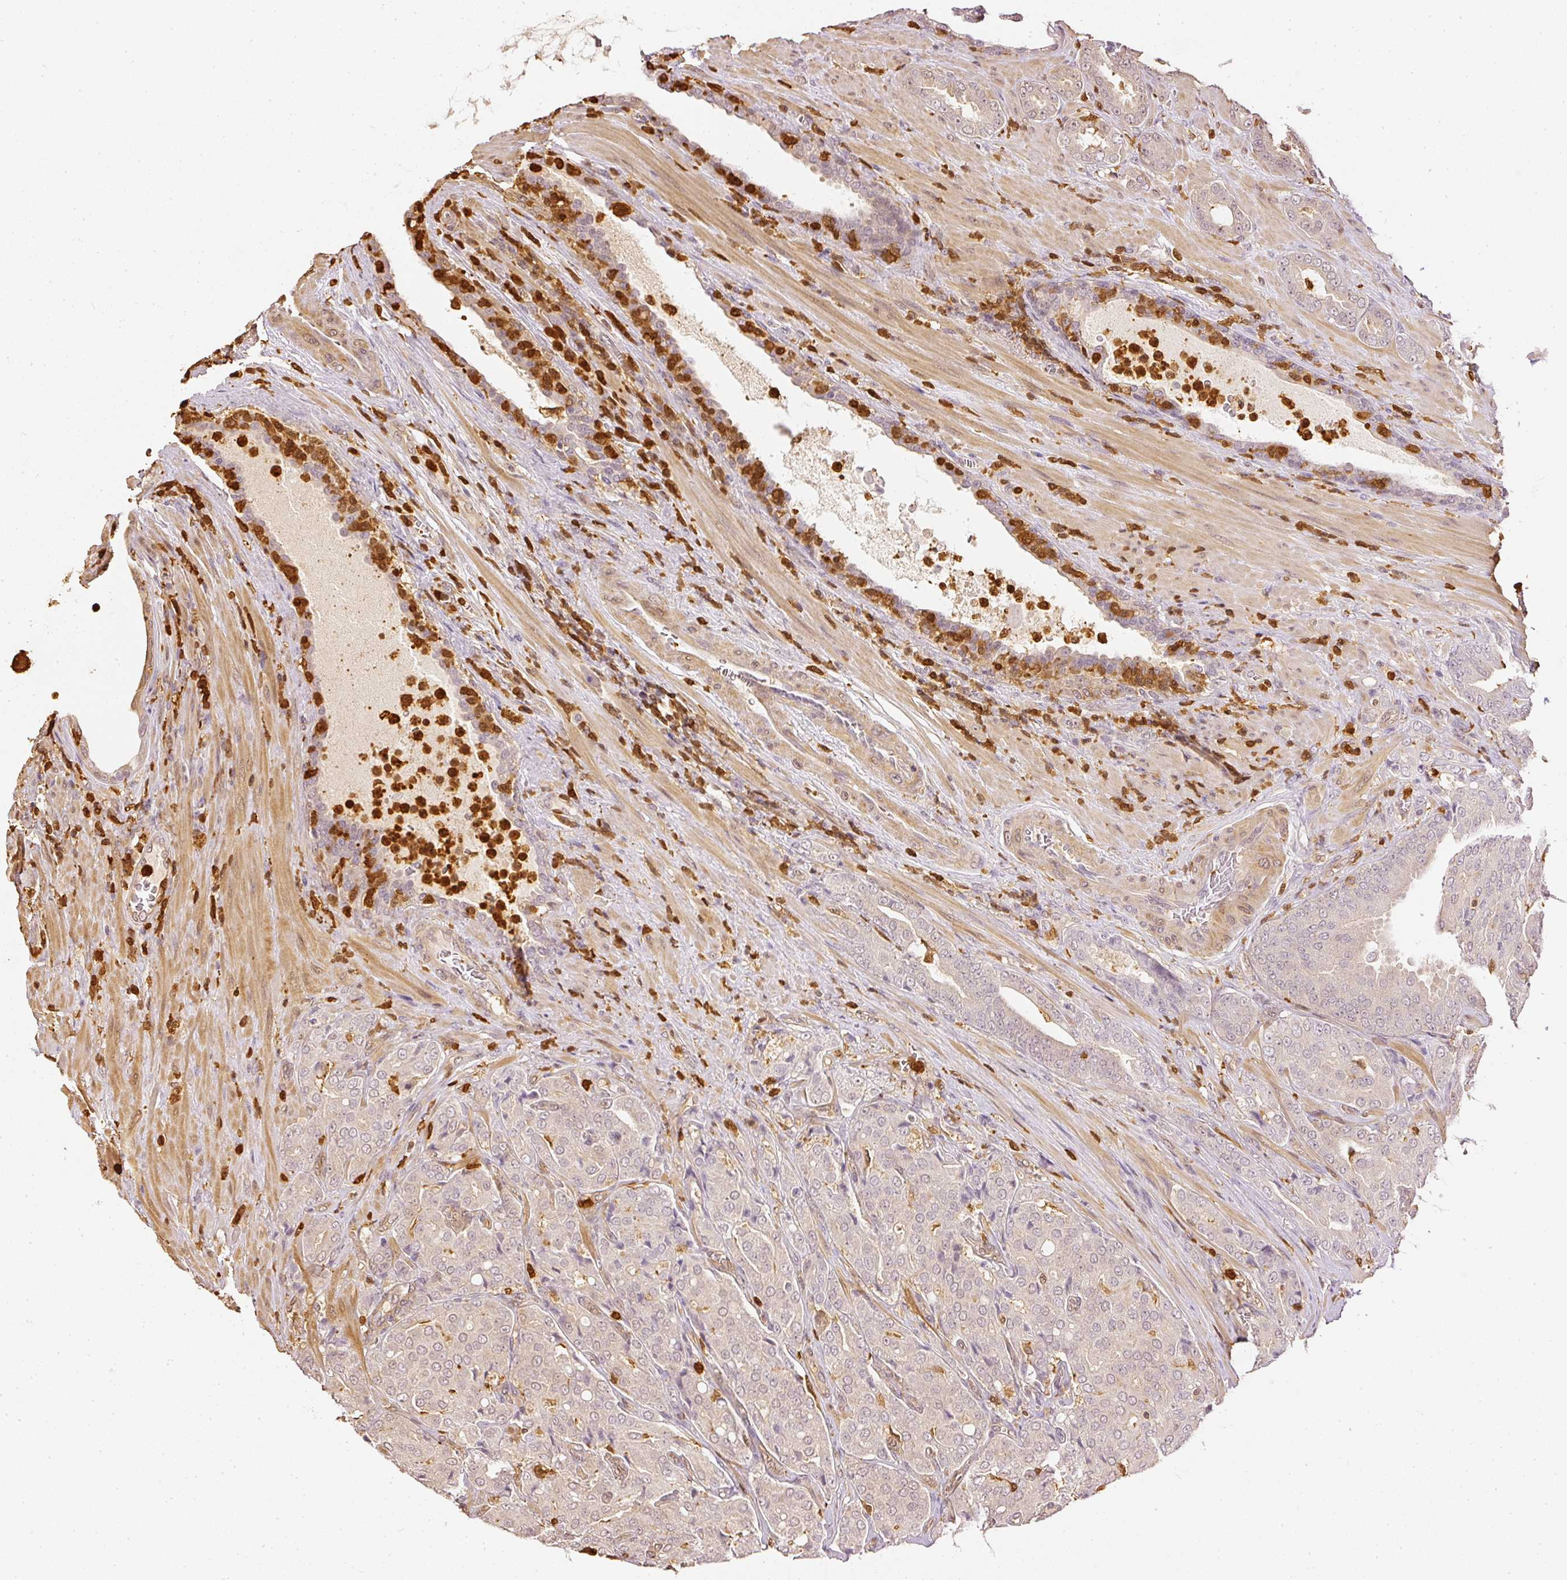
{"staining": {"intensity": "negative", "quantity": "none", "location": "none"}, "tissue": "prostate cancer", "cell_type": "Tumor cells", "image_type": "cancer", "snomed": [{"axis": "morphology", "description": "Adenocarcinoma, High grade"}, {"axis": "topography", "description": "Prostate"}], "caption": "This is a micrograph of immunohistochemistry staining of prostate cancer, which shows no positivity in tumor cells. The staining is performed using DAB brown chromogen with nuclei counter-stained in using hematoxylin.", "gene": "PFN1", "patient": {"sex": "male", "age": 68}}